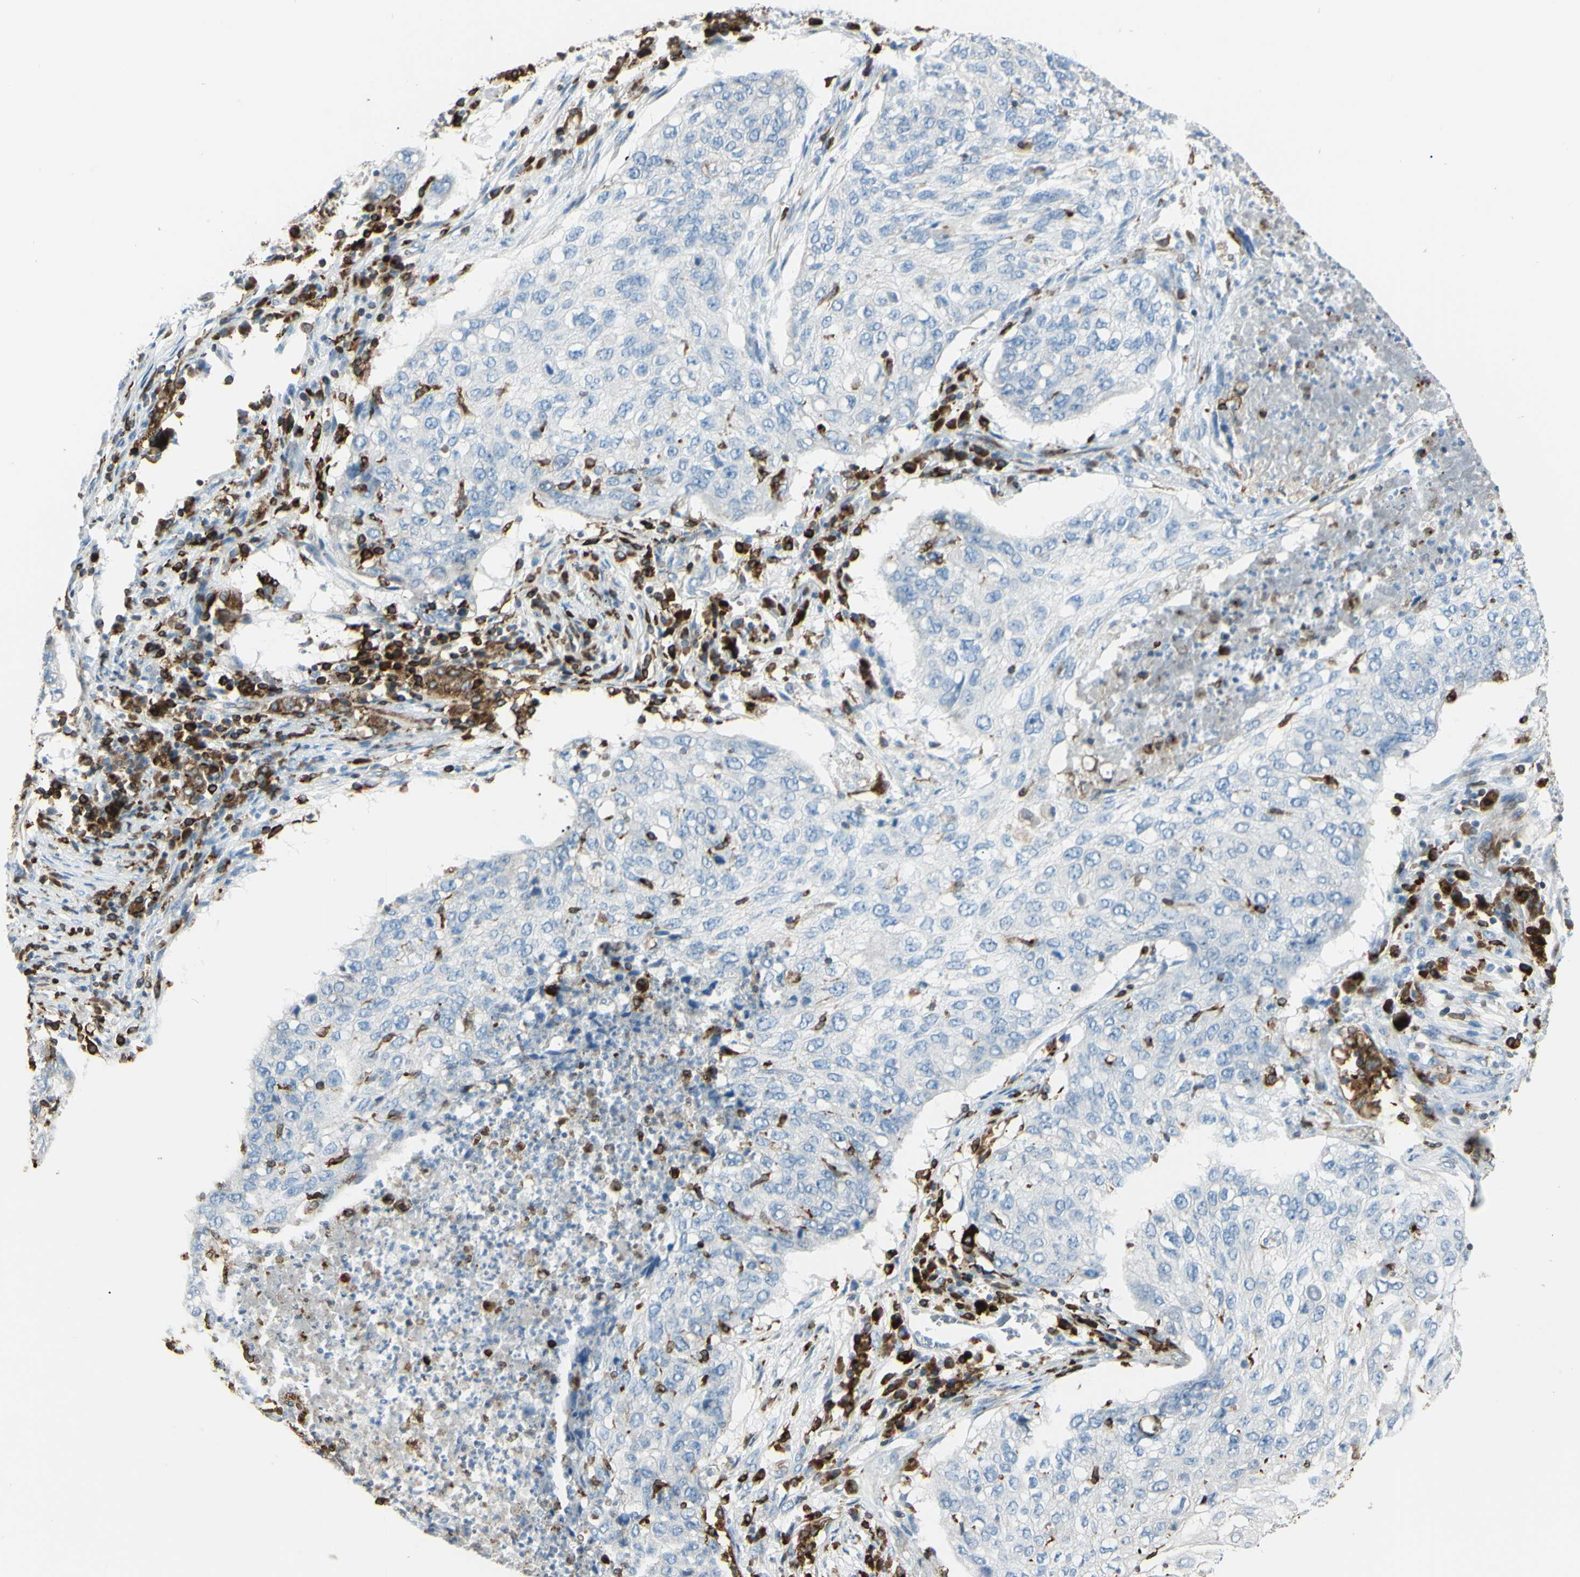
{"staining": {"intensity": "negative", "quantity": "none", "location": "none"}, "tissue": "lung cancer", "cell_type": "Tumor cells", "image_type": "cancer", "snomed": [{"axis": "morphology", "description": "Squamous cell carcinoma, NOS"}, {"axis": "topography", "description": "Lung"}], "caption": "This is an immunohistochemistry micrograph of human lung cancer (squamous cell carcinoma). There is no staining in tumor cells.", "gene": "CD74", "patient": {"sex": "female", "age": 63}}